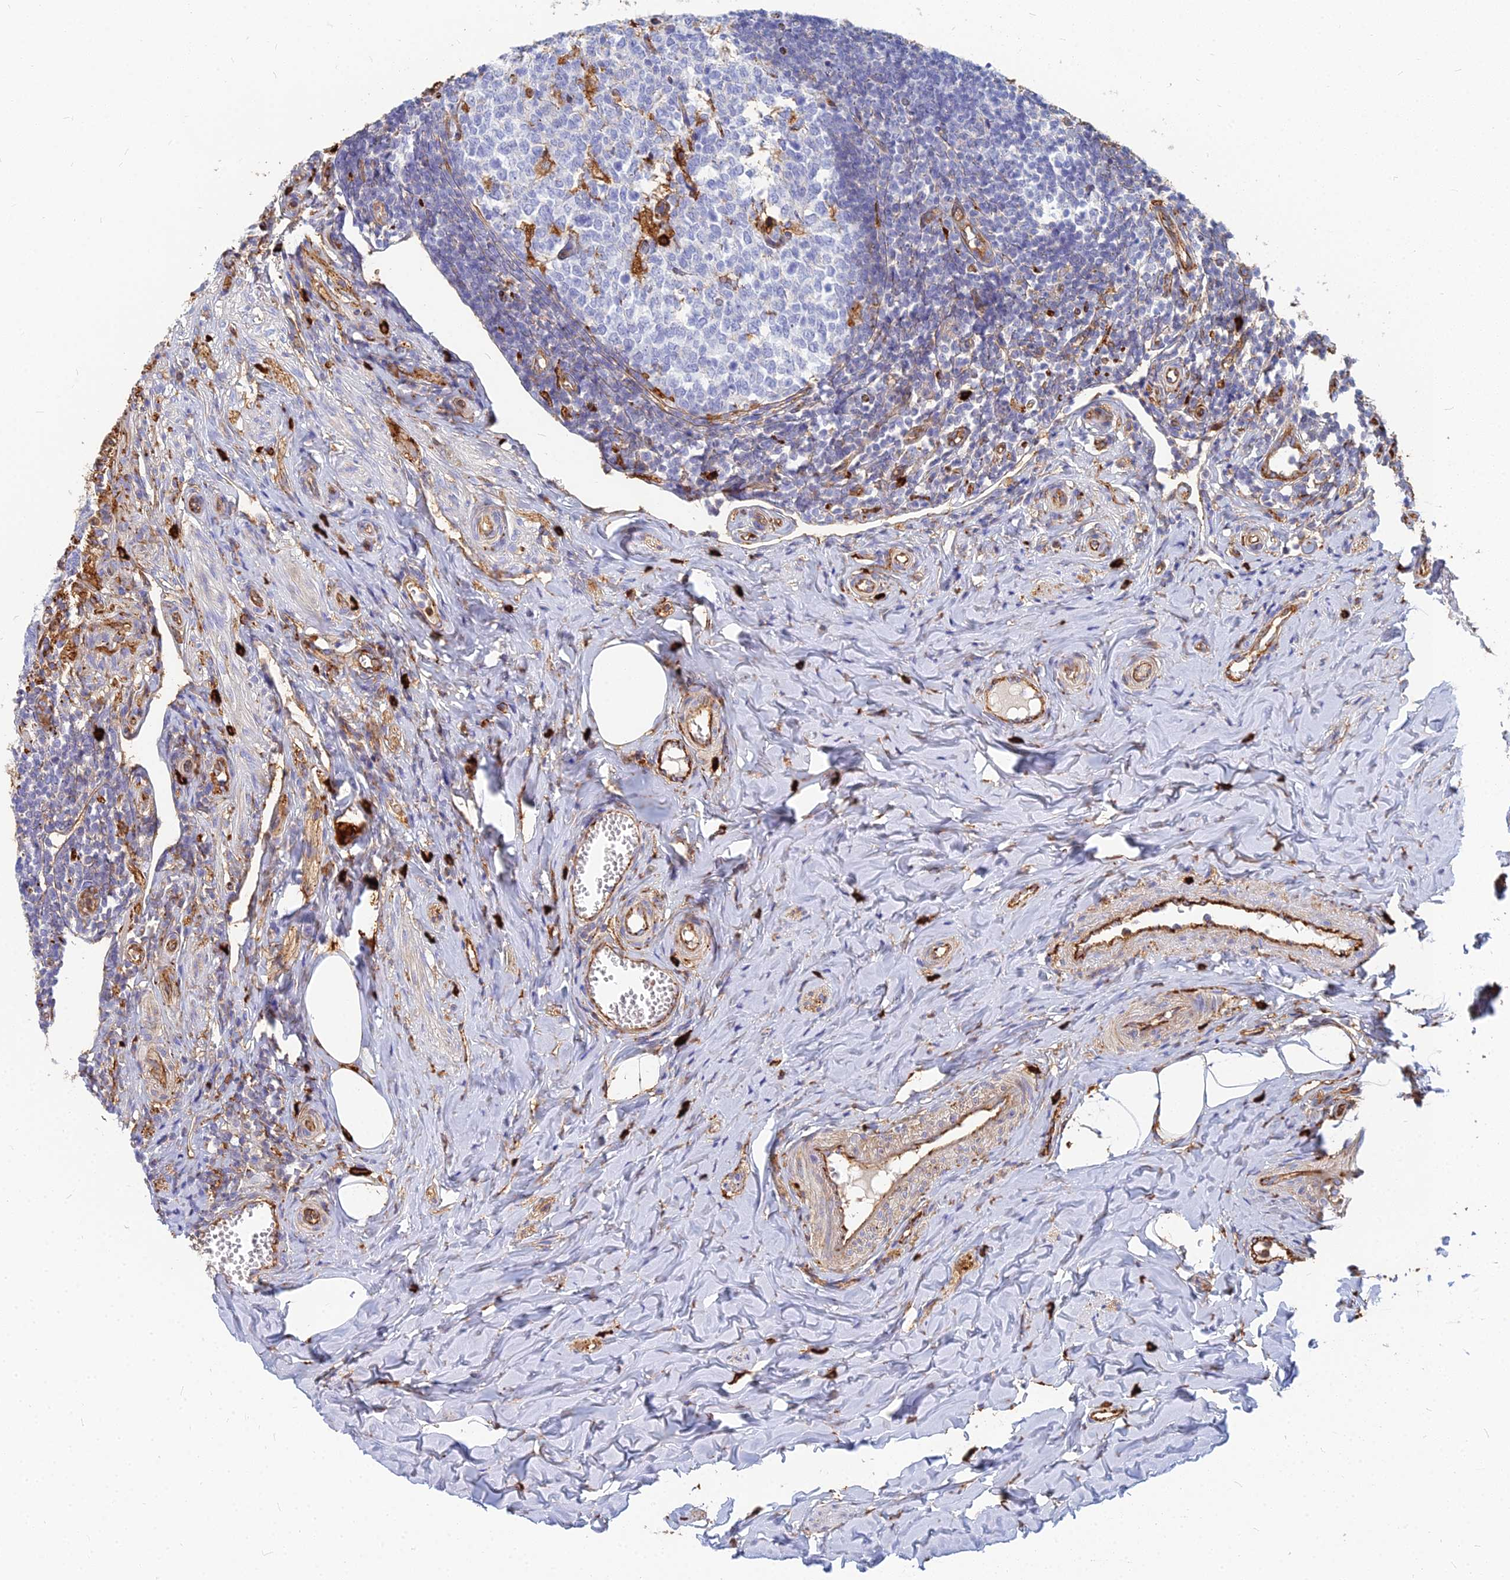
{"staining": {"intensity": "negative", "quantity": "none", "location": "none"}, "tissue": "appendix", "cell_type": "Glandular cells", "image_type": "normal", "snomed": [{"axis": "morphology", "description": "Normal tissue, NOS"}, {"axis": "topography", "description": "Appendix"}], "caption": "High magnification brightfield microscopy of normal appendix stained with DAB (3,3'-diaminobenzidine) (brown) and counterstained with hematoxylin (blue): glandular cells show no significant positivity. (DAB (3,3'-diaminobenzidine) immunohistochemistry (IHC) with hematoxylin counter stain).", "gene": "VAT1", "patient": {"sex": "female", "age": 33}}